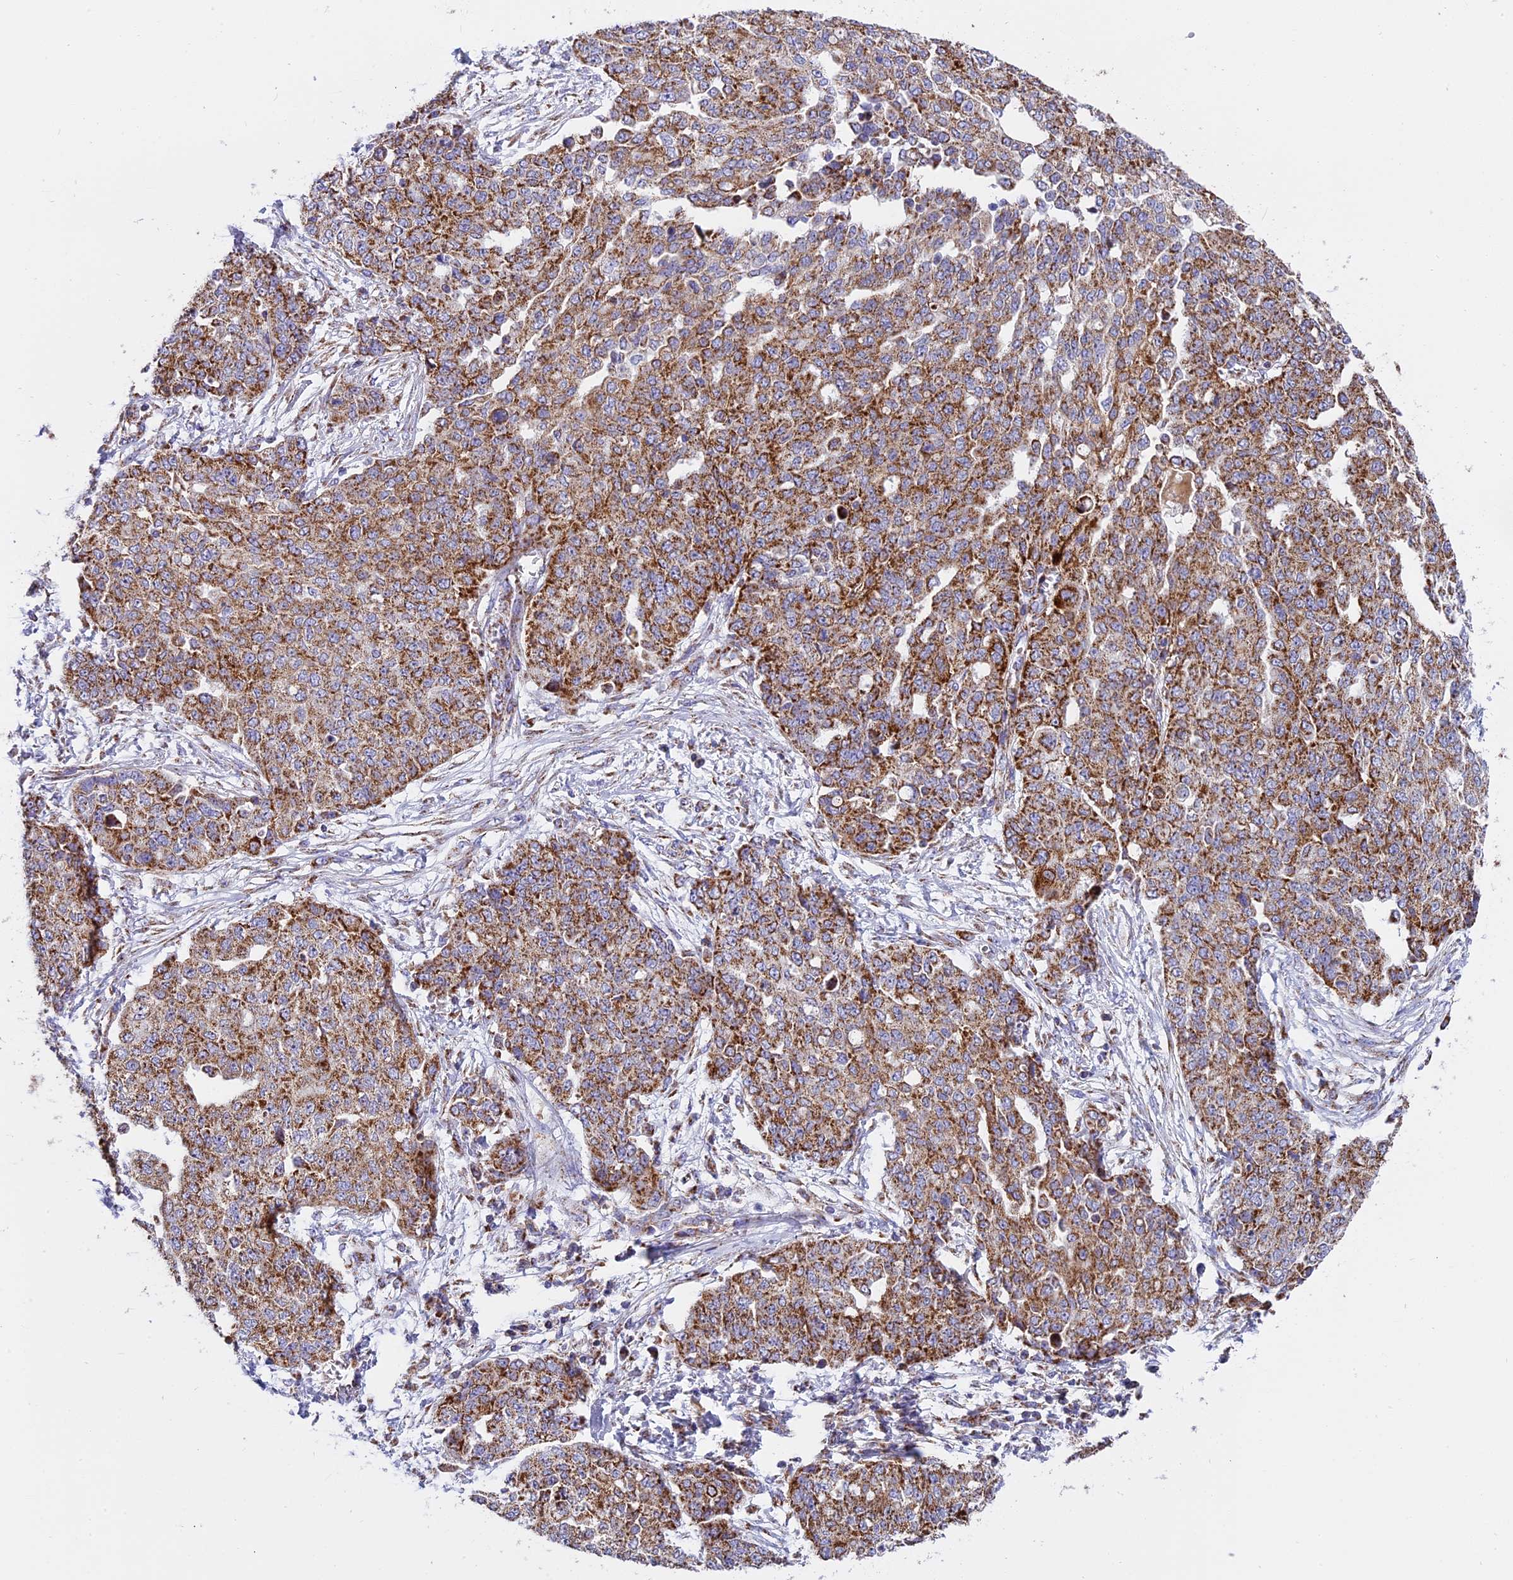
{"staining": {"intensity": "moderate", "quantity": ">75%", "location": "cytoplasmic/membranous"}, "tissue": "ovarian cancer", "cell_type": "Tumor cells", "image_type": "cancer", "snomed": [{"axis": "morphology", "description": "Cystadenocarcinoma, serous, NOS"}, {"axis": "topography", "description": "Soft tissue"}, {"axis": "topography", "description": "Ovary"}], "caption": "High-power microscopy captured an immunohistochemistry photomicrograph of ovarian cancer (serous cystadenocarcinoma), revealing moderate cytoplasmic/membranous expression in about >75% of tumor cells. (Stains: DAB in brown, nuclei in blue, Microscopy: brightfield microscopy at high magnification).", "gene": "MRPS34", "patient": {"sex": "female", "age": 57}}